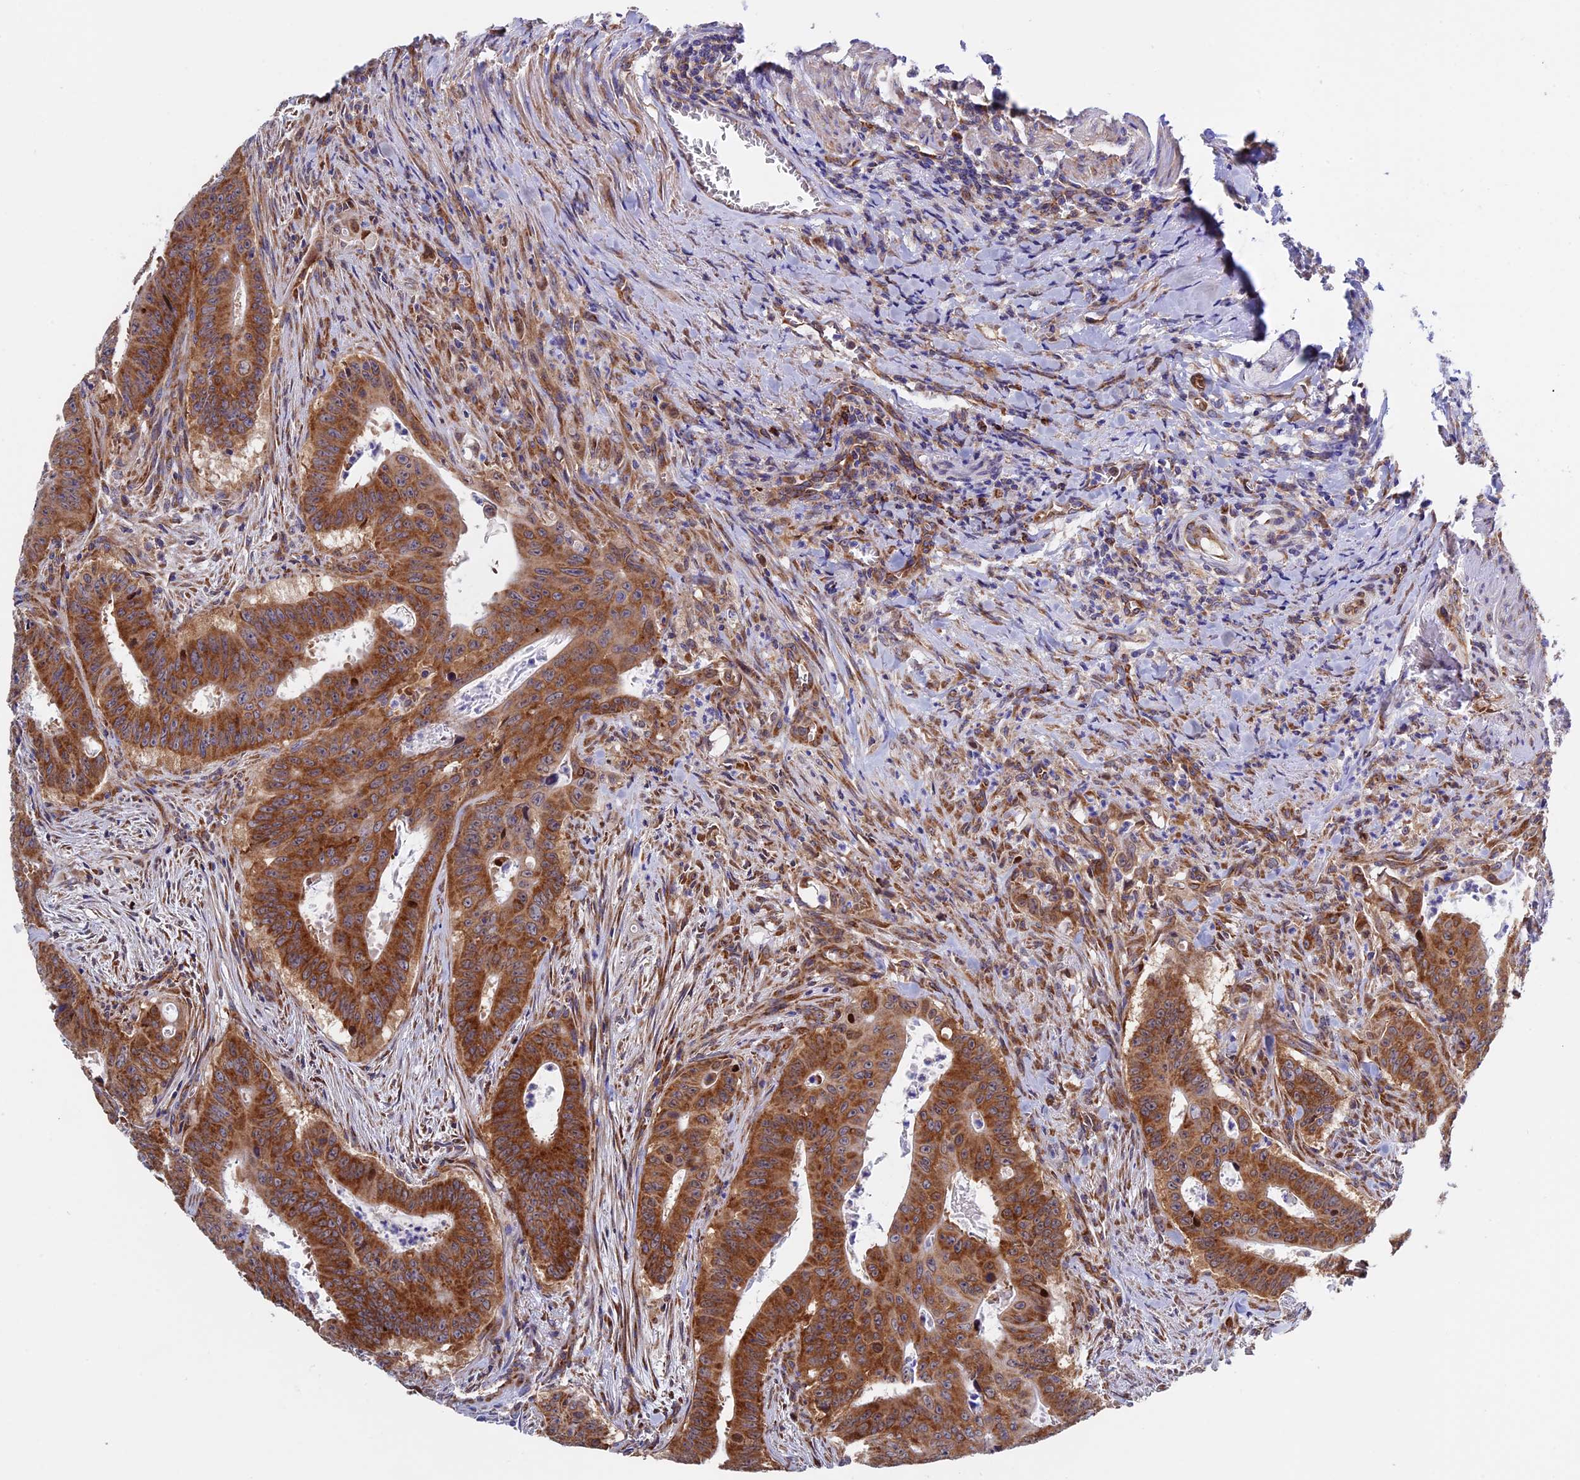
{"staining": {"intensity": "strong", "quantity": ">75%", "location": "cytoplasmic/membranous"}, "tissue": "colorectal cancer", "cell_type": "Tumor cells", "image_type": "cancer", "snomed": [{"axis": "morphology", "description": "Adenocarcinoma, NOS"}, {"axis": "topography", "description": "Rectum"}], "caption": "Colorectal cancer (adenocarcinoma) stained with a protein marker shows strong staining in tumor cells.", "gene": "SLC9A5", "patient": {"sex": "female", "age": 75}}